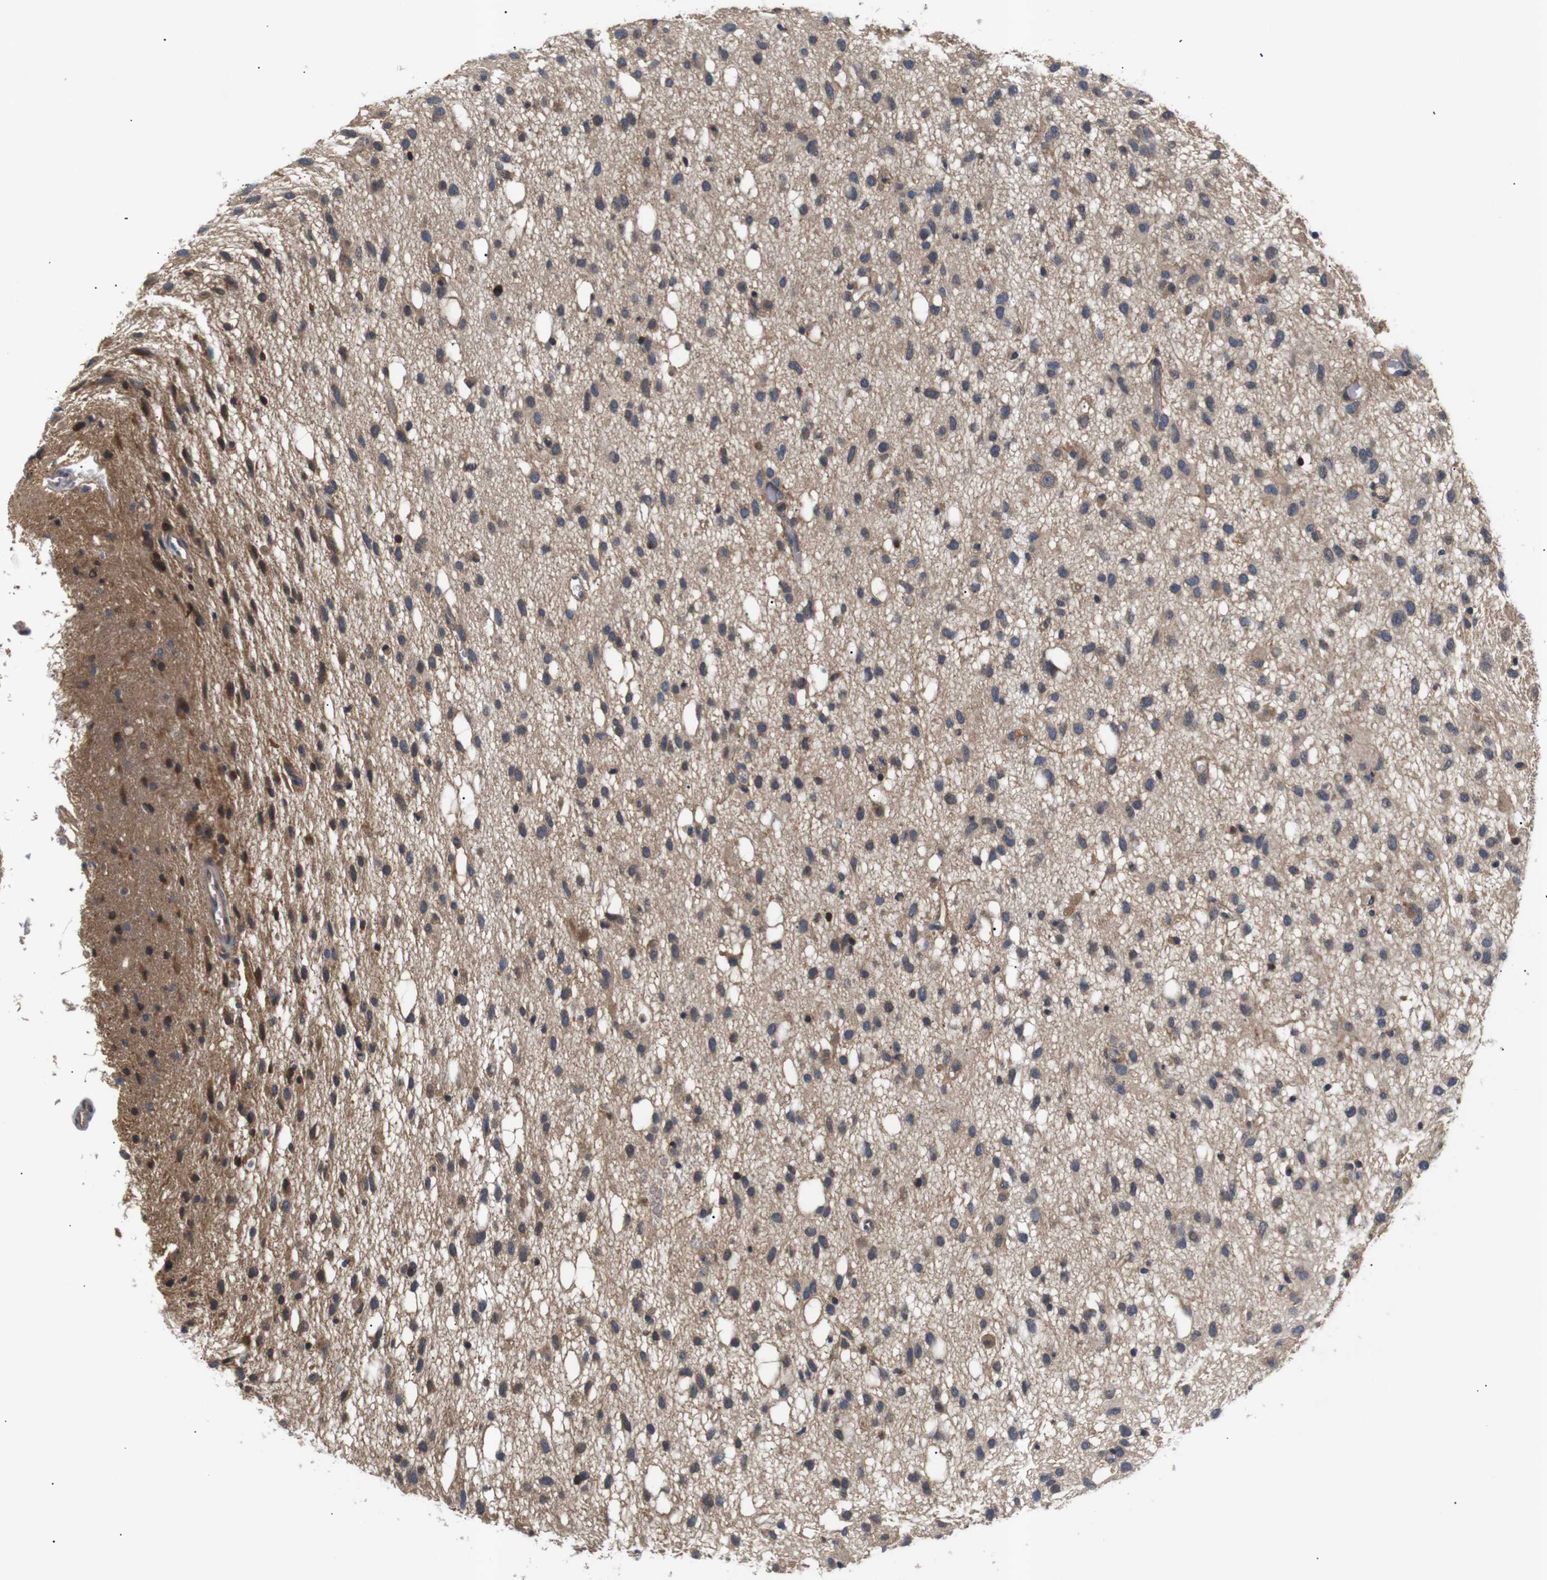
{"staining": {"intensity": "weak", "quantity": ">75%", "location": "cytoplasmic/membranous"}, "tissue": "glioma", "cell_type": "Tumor cells", "image_type": "cancer", "snomed": [{"axis": "morphology", "description": "Glioma, malignant, Low grade"}, {"axis": "topography", "description": "Brain"}], "caption": "Weak cytoplasmic/membranous staining is identified in approximately >75% of tumor cells in glioma.", "gene": "RIPK1", "patient": {"sex": "male", "age": 77}}